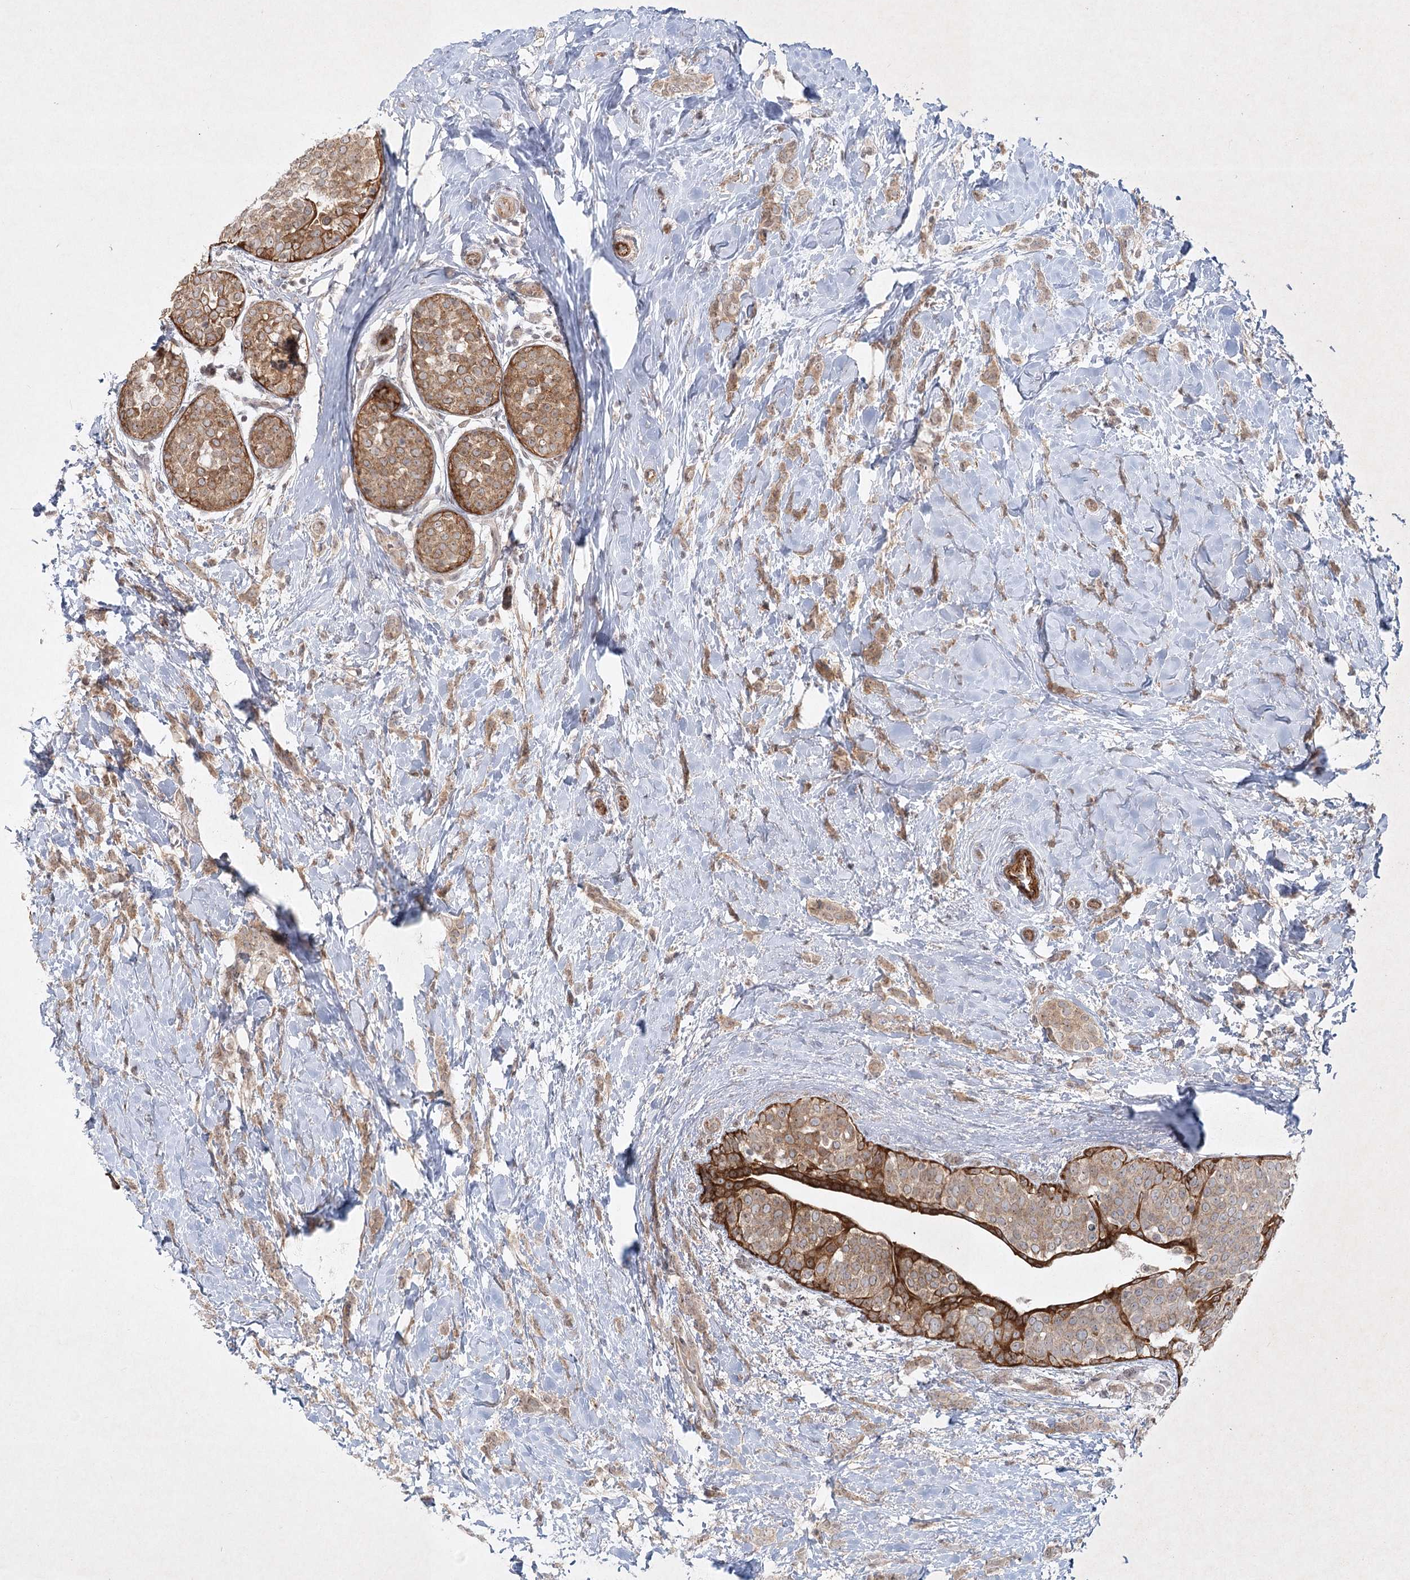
{"staining": {"intensity": "moderate", "quantity": ">75%", "location": "cytoplasmic/membranous"}, "tissue": "breast cancer", "cell_type": "Tumor cells", "image_type": "cancer", "snomed": [{"axis": "morphology", "description": "Lobular carcinoma, in situ"}, {"axis": "morphology", "description": "Lobular carcinoma"}, {"axis": "topography", "description": "Breast"}], "caption": "Tumor cells demonstrate medium levels of moderate cytoplasmic/membranous expression in about >75% of cells in breast cancer (lobular carcinoma).", "gene": "SH2D3A", "patient": {"sex": "female", "age": 41}}